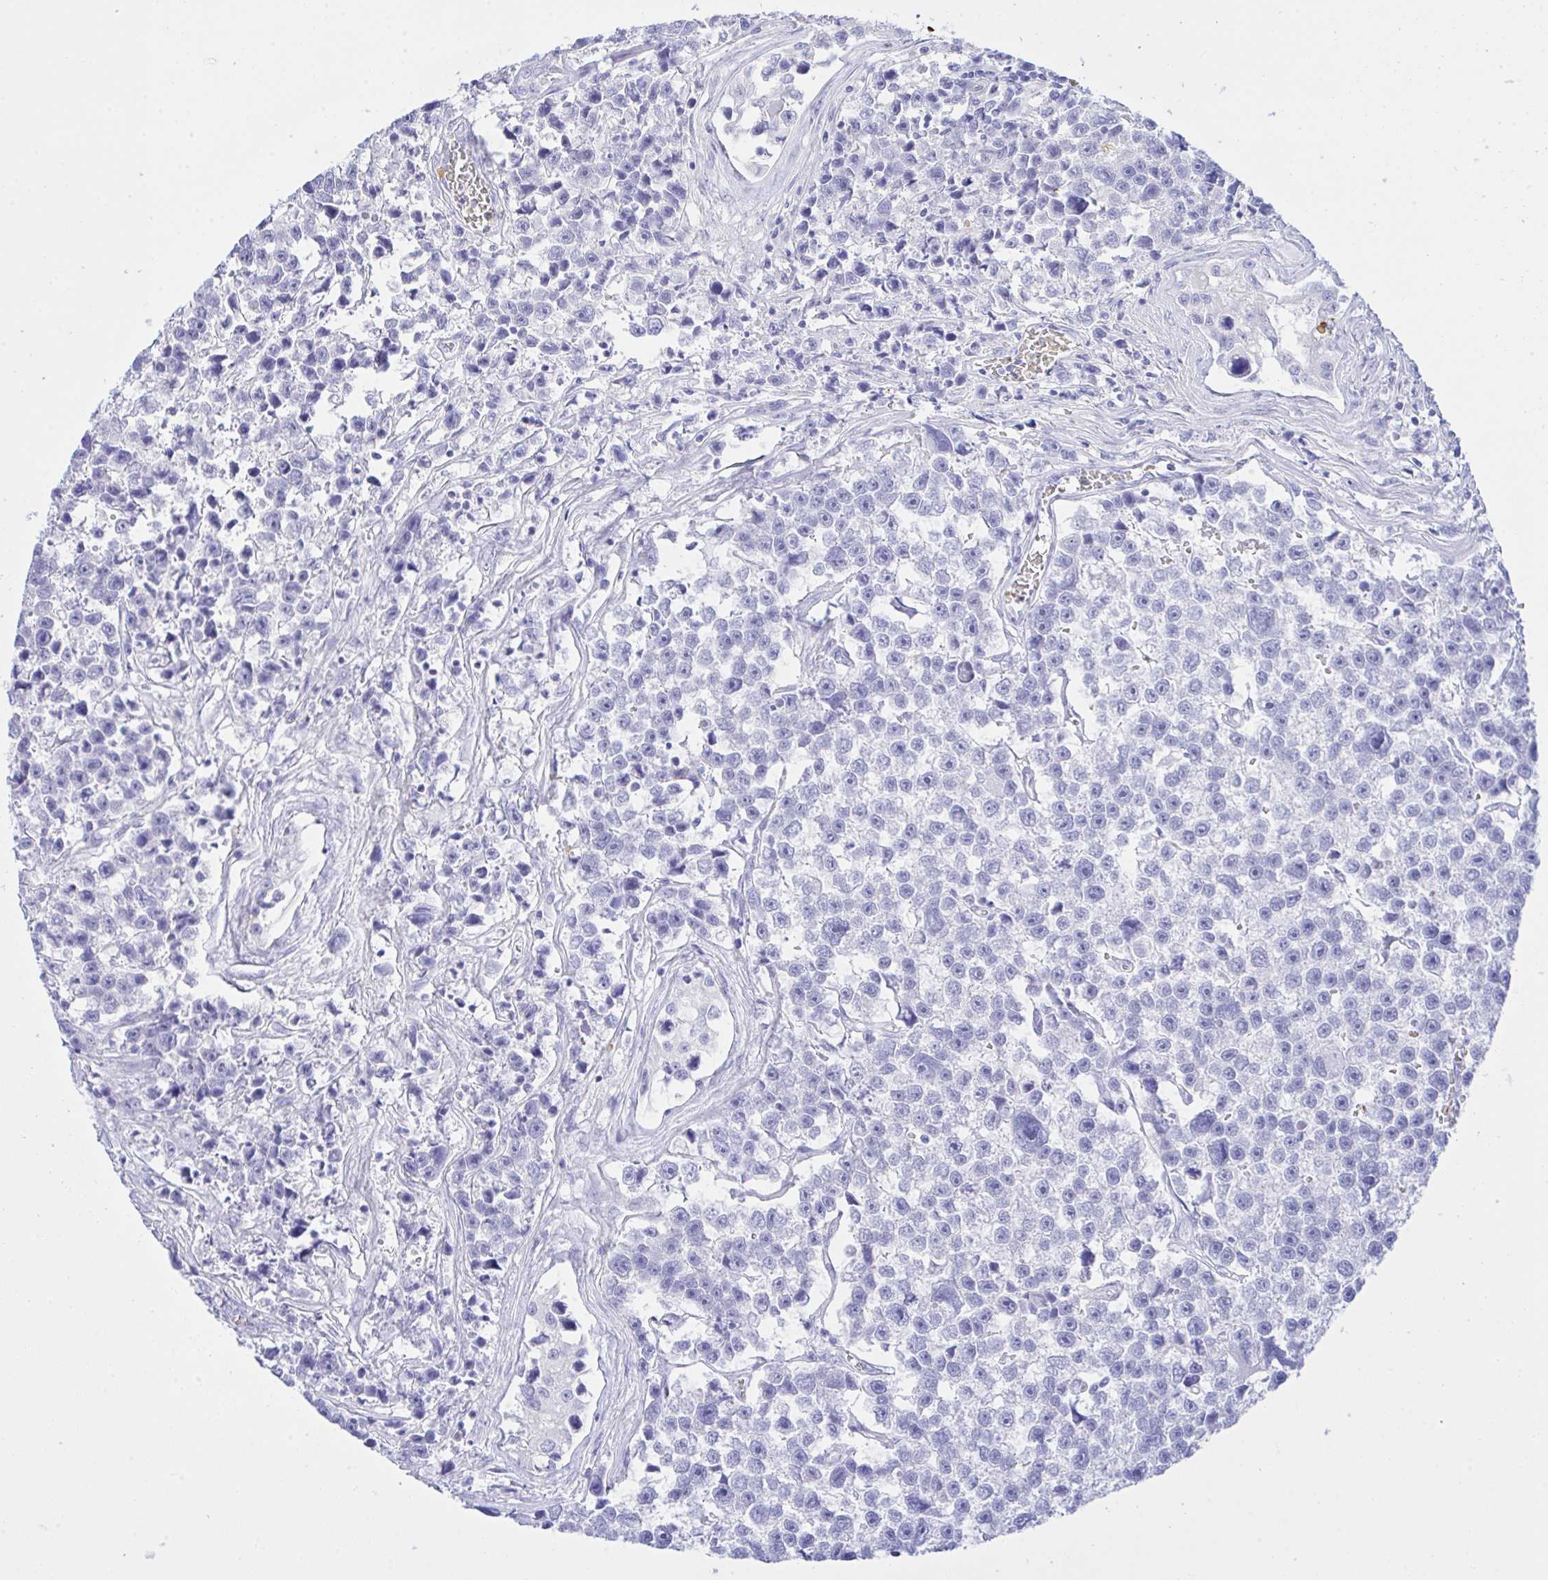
{"staining": {"intensity": "negative", "quantity": "none", "location": "none"}, "tissue": "testis cancer", "cell_type": "Tumor cells", "image_type": "cancer", "snomed": [{"axis": "morphology", "description": "Seminoma, NOS"}, {"axis": "topography", "description": "Testis"}], "caption": "Tumor cells show no significant protein staining in seminoma (testis).", "gene": "ZNF221", "patient": {"sex": "male", "age": 26}}